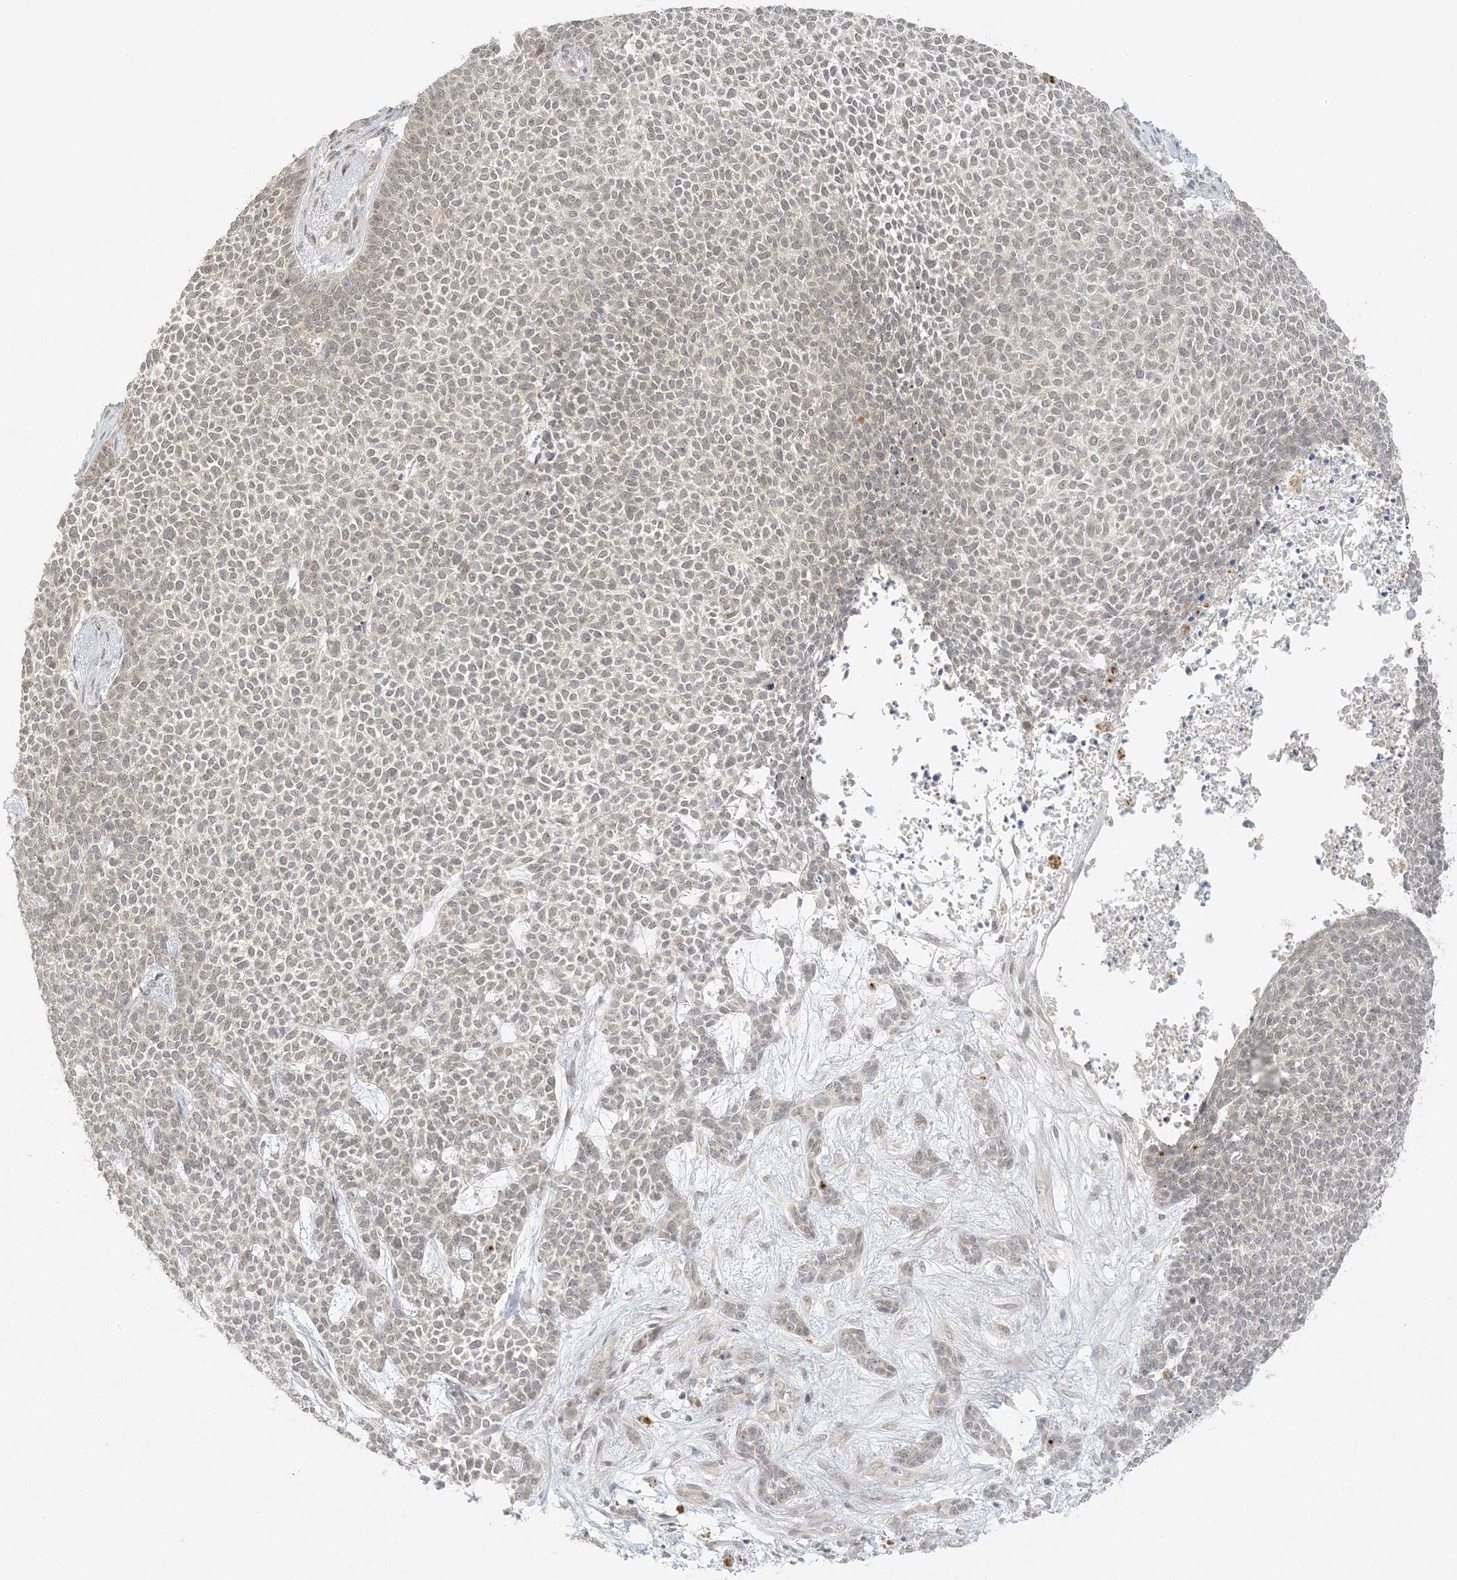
{"staining": {"intensity": "weak", "quantity": "<25%", "location": "nuclear"}, "tissue": "skin cancer", "cell_type": "Tumor cells", "image_type": "cancer", "snomed": [{"axis": "morphology", "description": "Basal cell carcinoma"}, {"axis": "topography", "description": "Skin"}], "caption": "Immunohistochemical staining of human skin basal cell carcinoma exhibits no significant expression in tumor cells.", "gene": "LIPT1", "patient": {"sex": "female", "age": 84}}